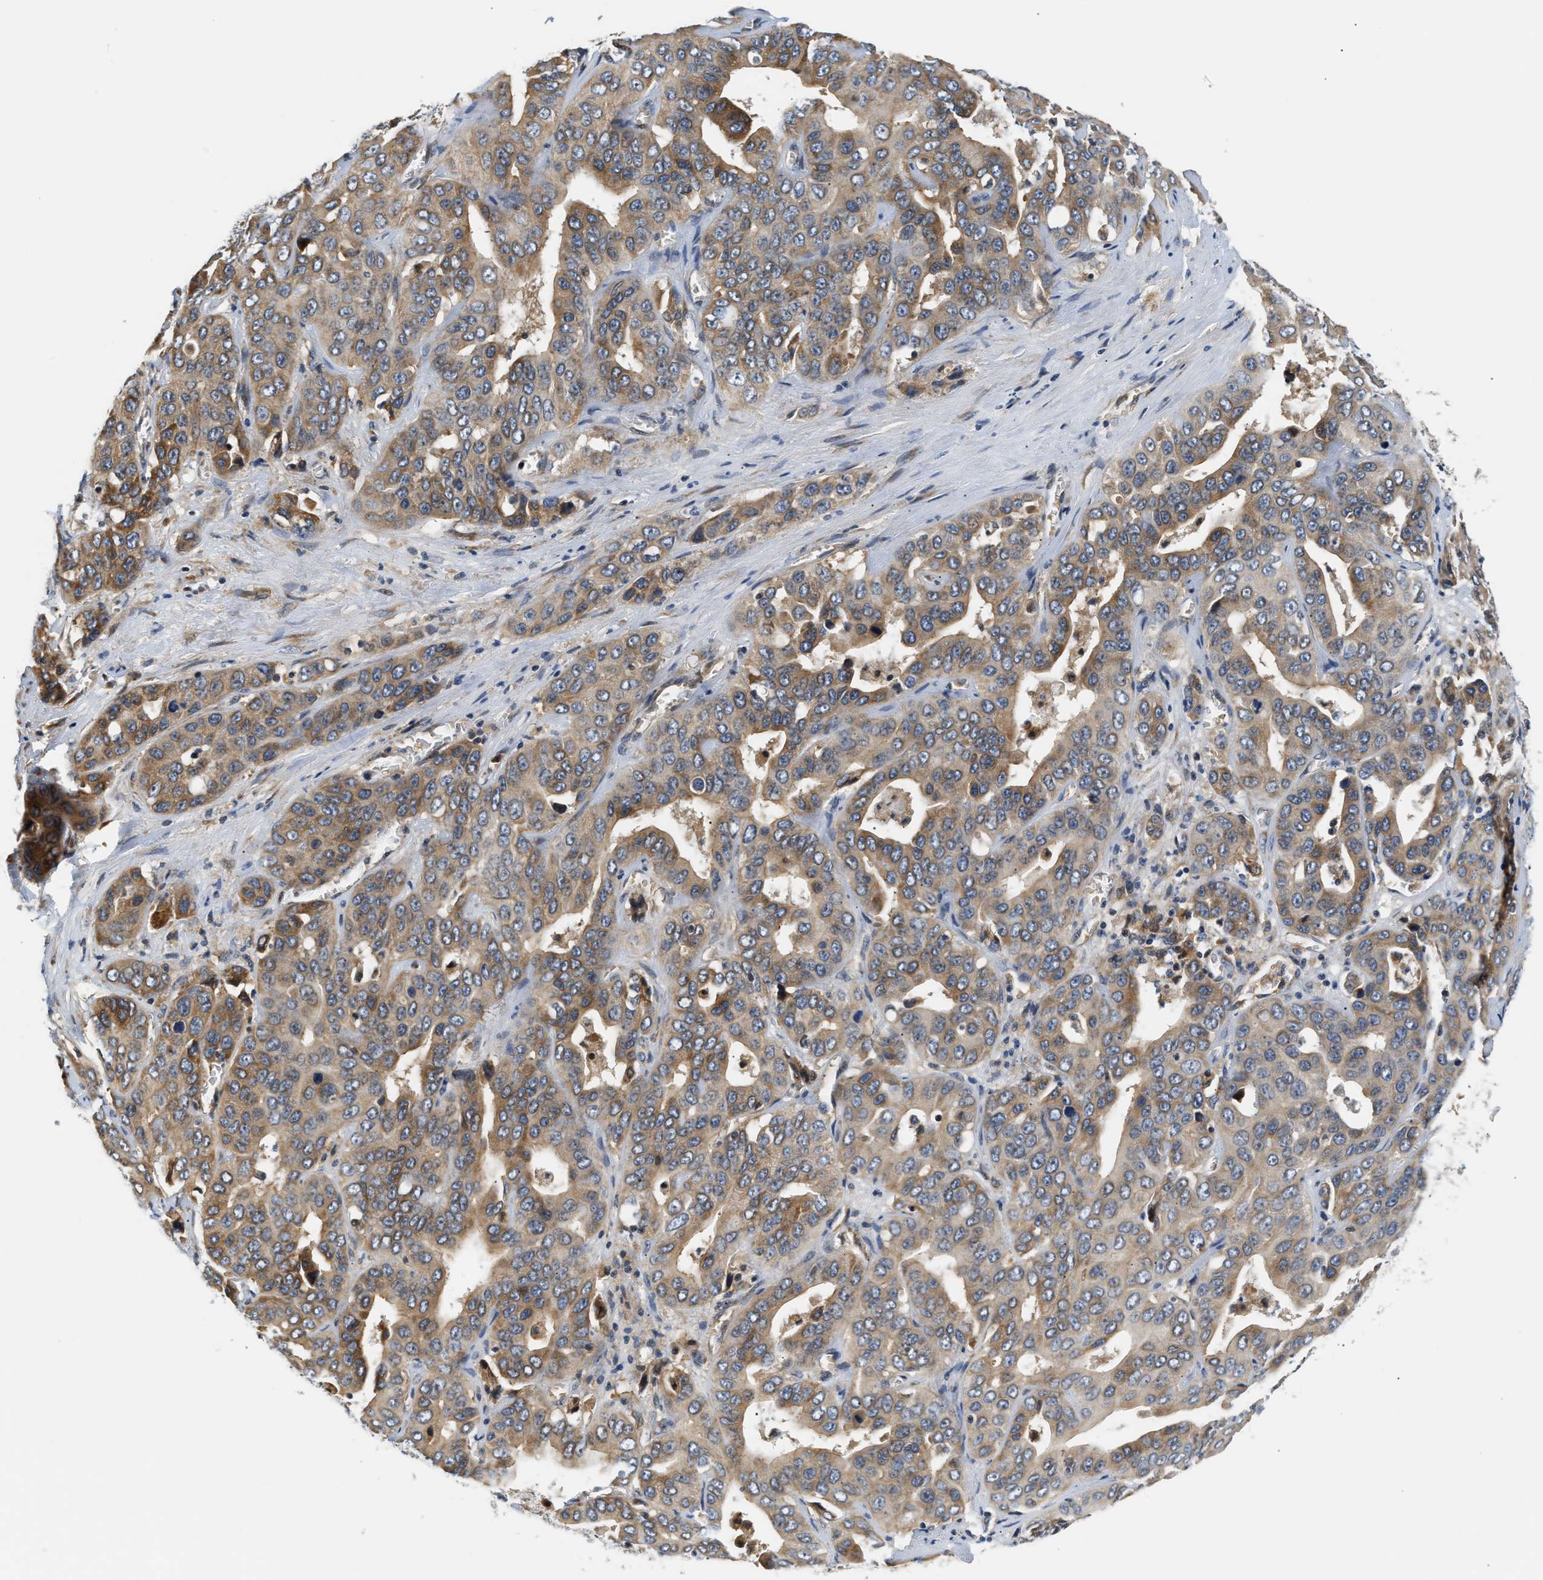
{"staining": {"intensity": "moderate", "quantity": ">75%", "location": "cytoplasmic/membranous"}, "tissue": "liver cancer", "cell_type": "Tumor cells", "image_type": "cancer", "snomed": [{"axis": "morphology", "description": "Cholangiocarcinoma"}, {"axis": "topography", "description": "Liver"}], "caption": "Human liver cholangiocarcinoma stained with a protein marker shows moderate staining in tumor cells.", "gene": "TNIP2", "patient": {"sex": "female", "age": 52}}